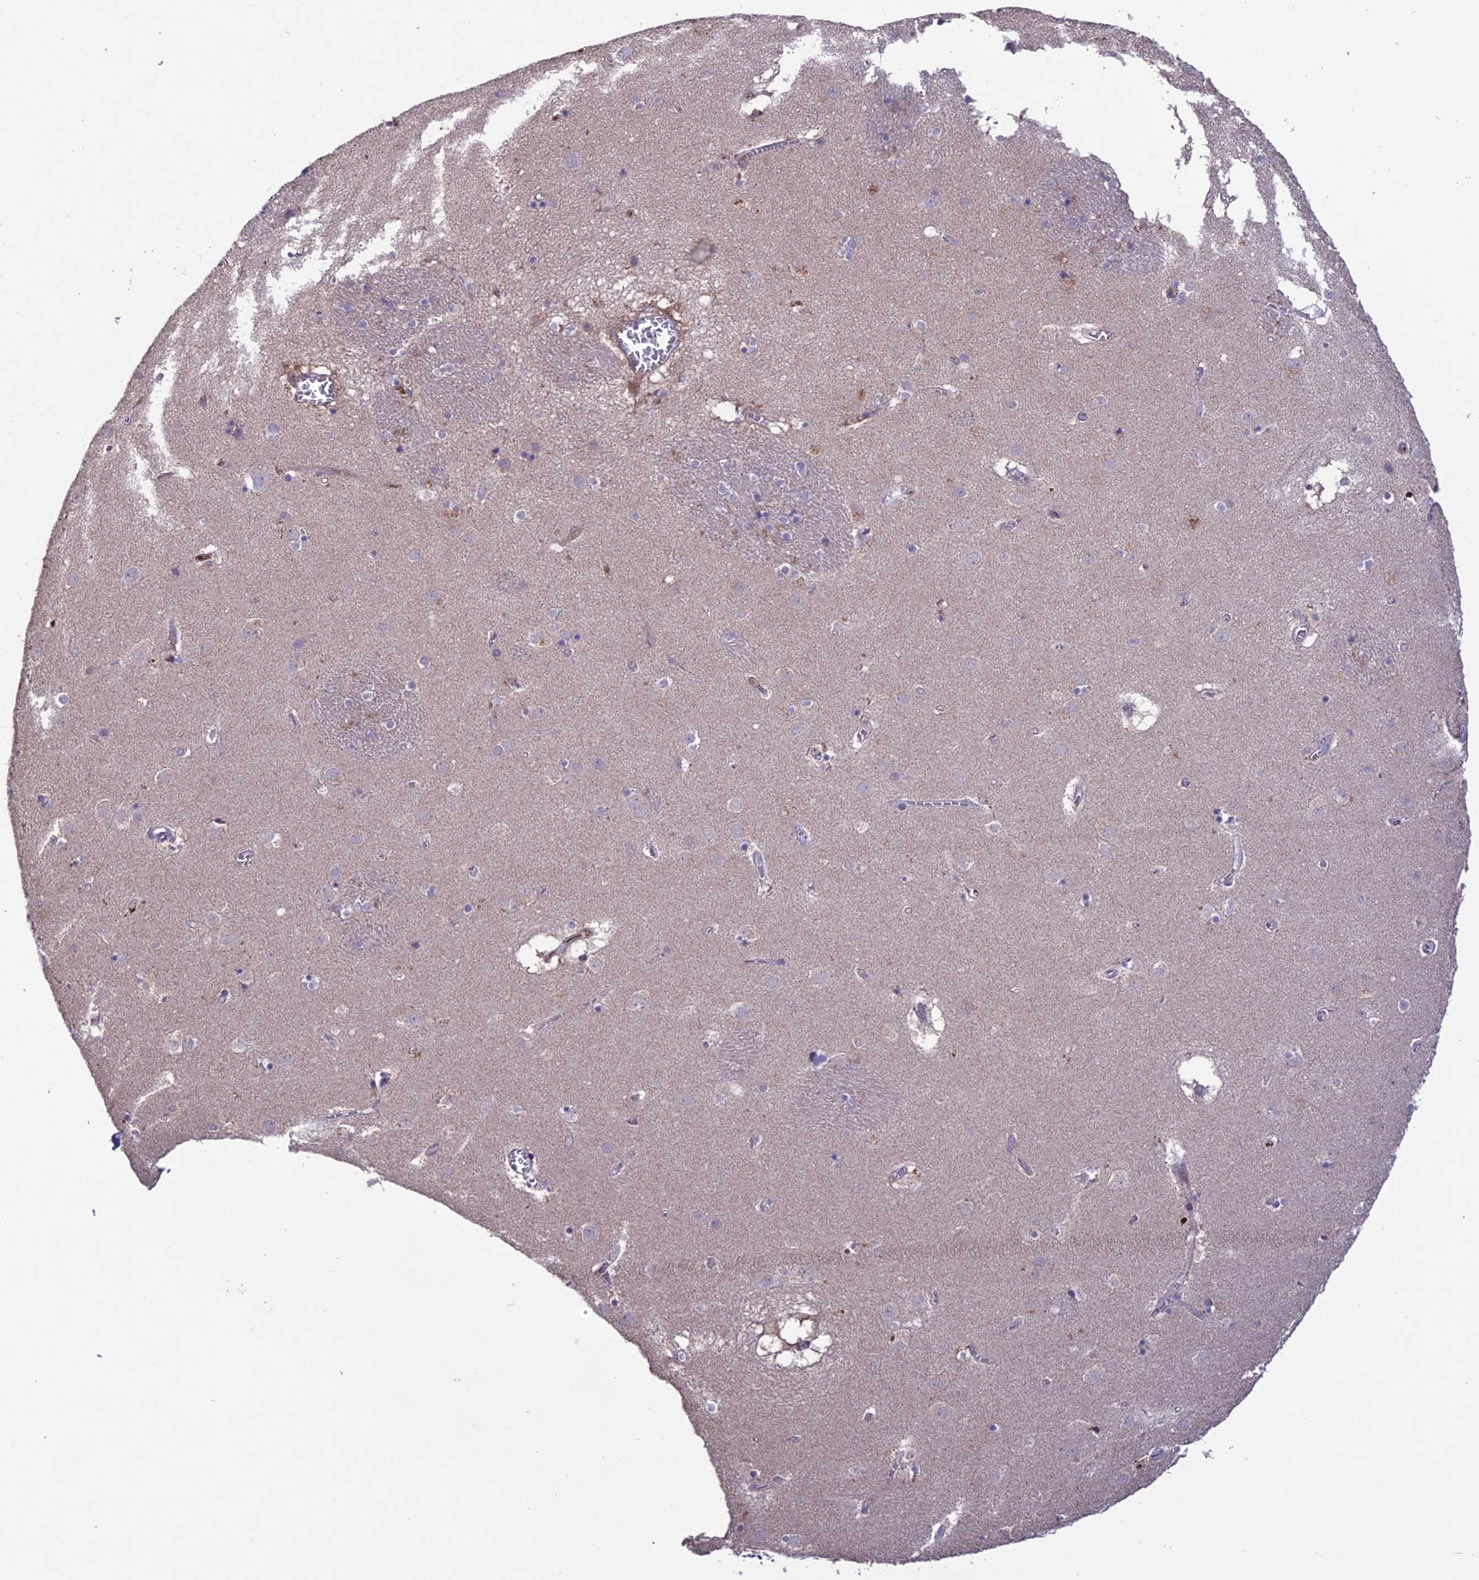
{"staining": {"intensity": "weak", "quantity": "<25%", "location": "cytoplasmic/membranous"}, "tissue": "caudate", "cell_type": "Glial cells", "image_type": "normal", "snomed": [{"axis": "morphology", "description": "Normal tissue, NOS"}, {"axis": "topography", "description": "Lateral ventricle wall"}], "caption": "Micrograph shows no significant protein positivity in glial cells of unremarkable caudate.", "gene": "C2orf76", "patient": {"sex": "male", "age": 70}}